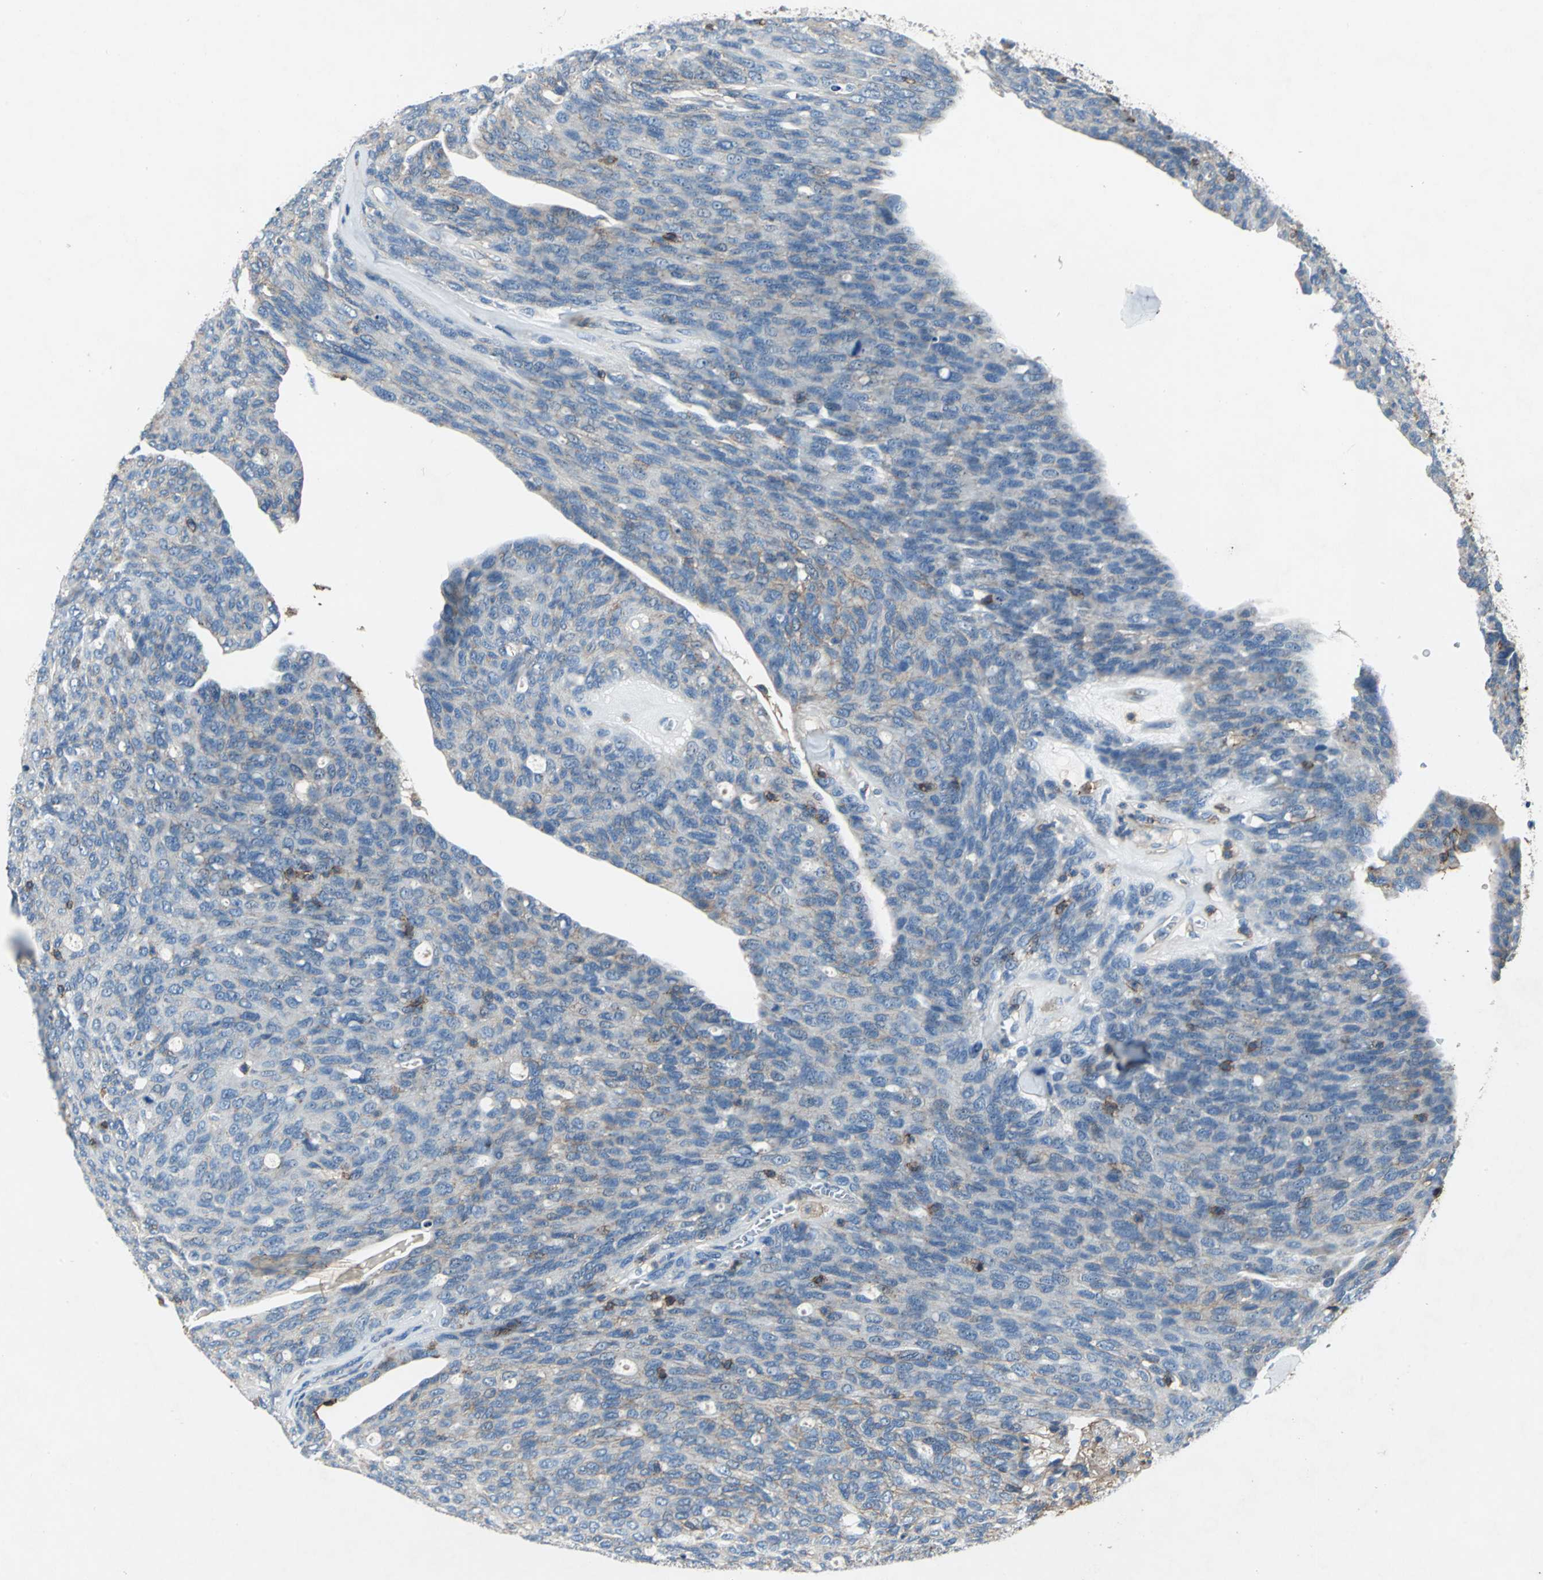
{"staining": {"intensity": "negative", "quantity": "none", "location": "none"}, "tissue": "ovarian cancer", "cell_type": "Tumor cells", "image_type": "cancer", "snomed": [{"axis": "morphology", "description": "Carcinoma, endometroid"}, {"axis": "topography", "description": "Ovary"}], "caption": "An image of ovarian endometroid carcinoma stained for a protein shows no brown staining in tumor cells.", "gene": "CD44", "patient": {"sex": "female", "age": 60}}